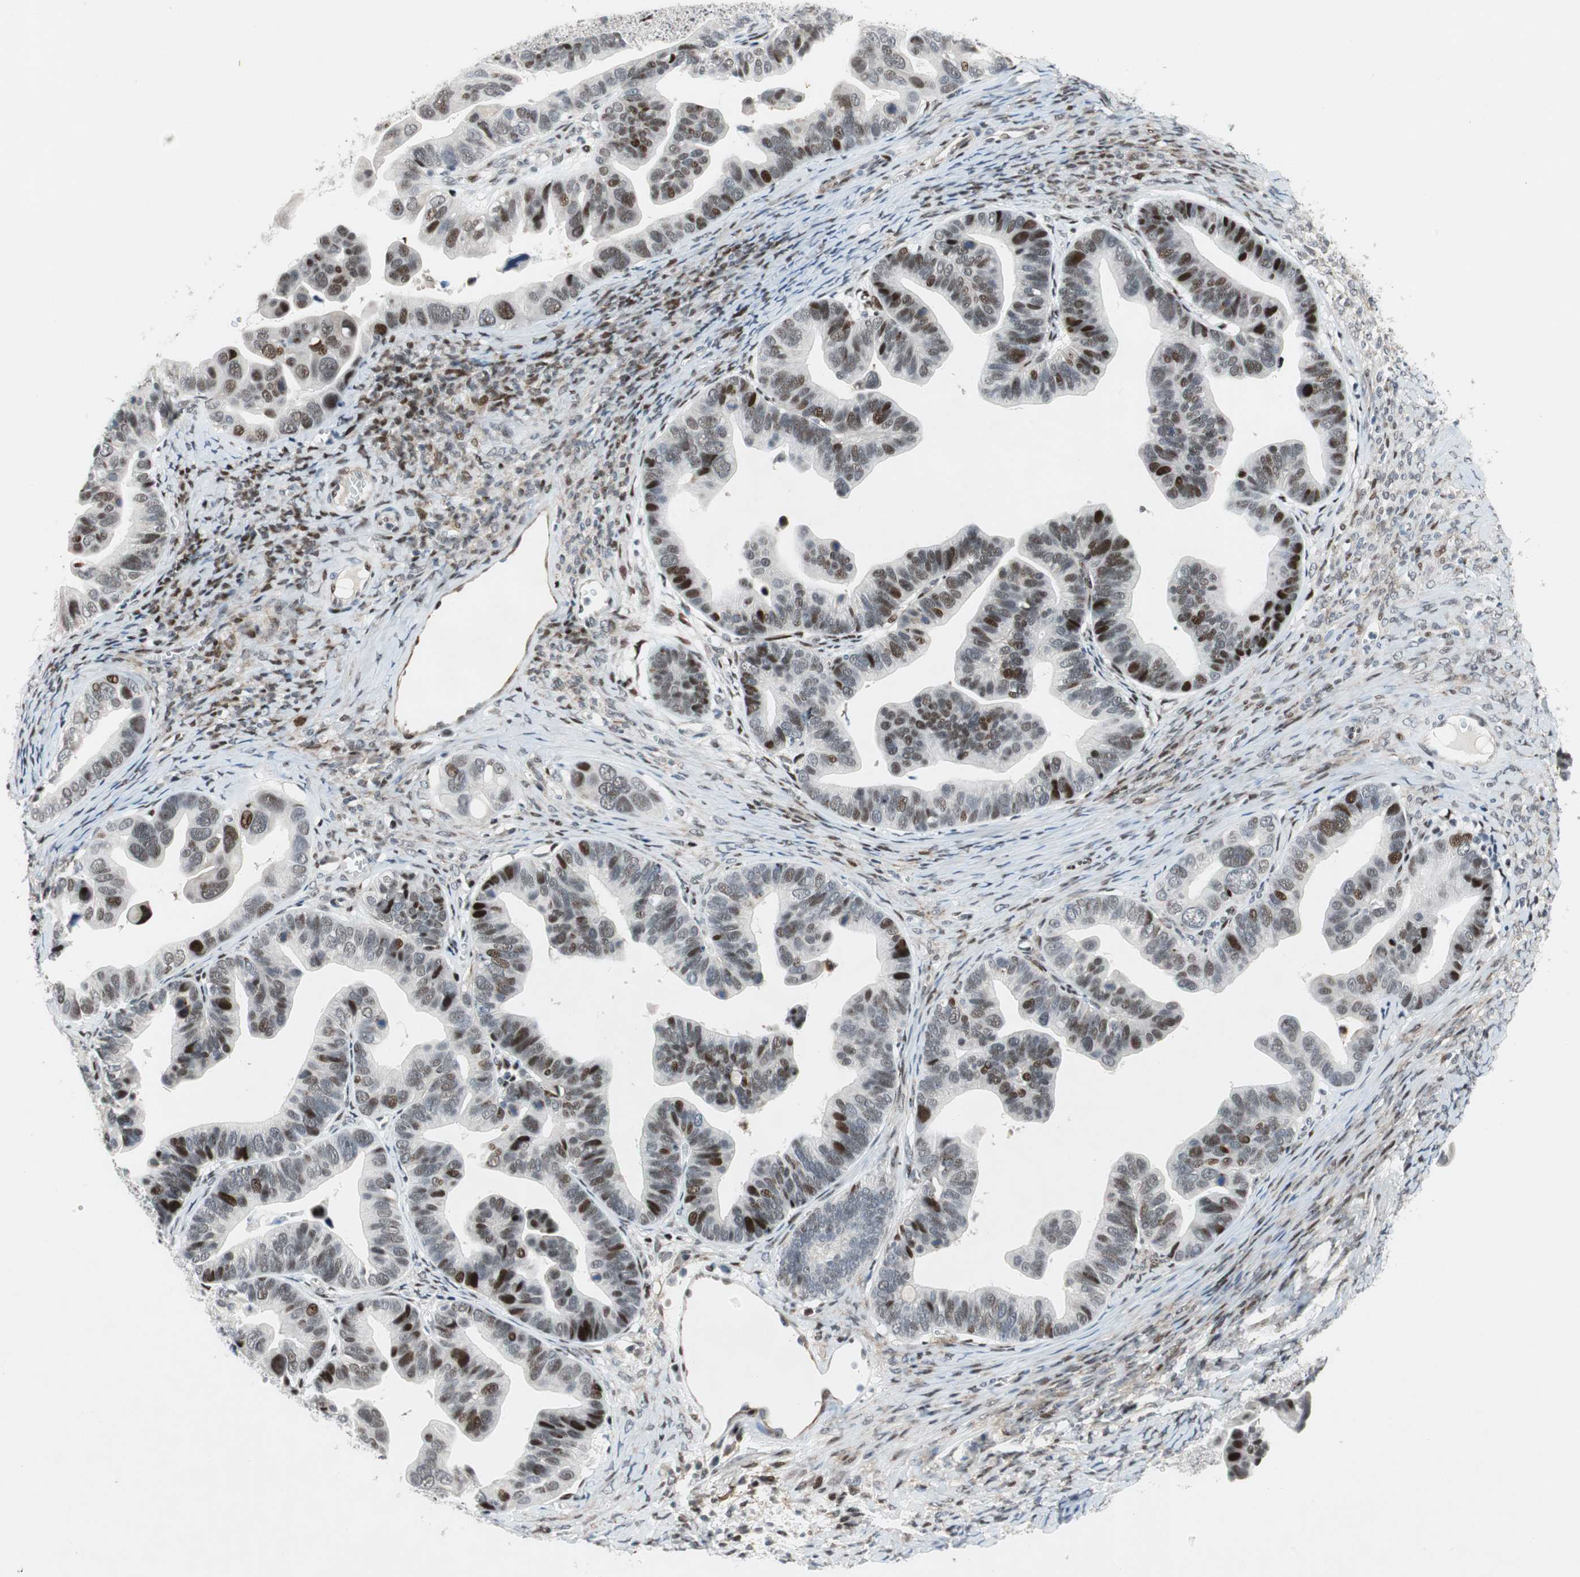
{"staining": {"intensity": "strong", "quantity": "25%-75%", "location": "nuclear"}, "tissue": "ovarian cancer", "cell_type": "Tumor cells", "image_type": "cancer", "snomed": [{"axis": "morphology", "description": "Cystadenocarcinoma, serous, NOS"}, {"axis": "topography", "description": "Ovary"}], "caption": "DAB immunohistochemical staining of serous cystadenocarcinoma (ovarian) exhibits strong nuclear protein positivity in about 25%-75% of tumor cells.", "gene": "FBXO44", "patient": {"sex": "female", "age": 56}}